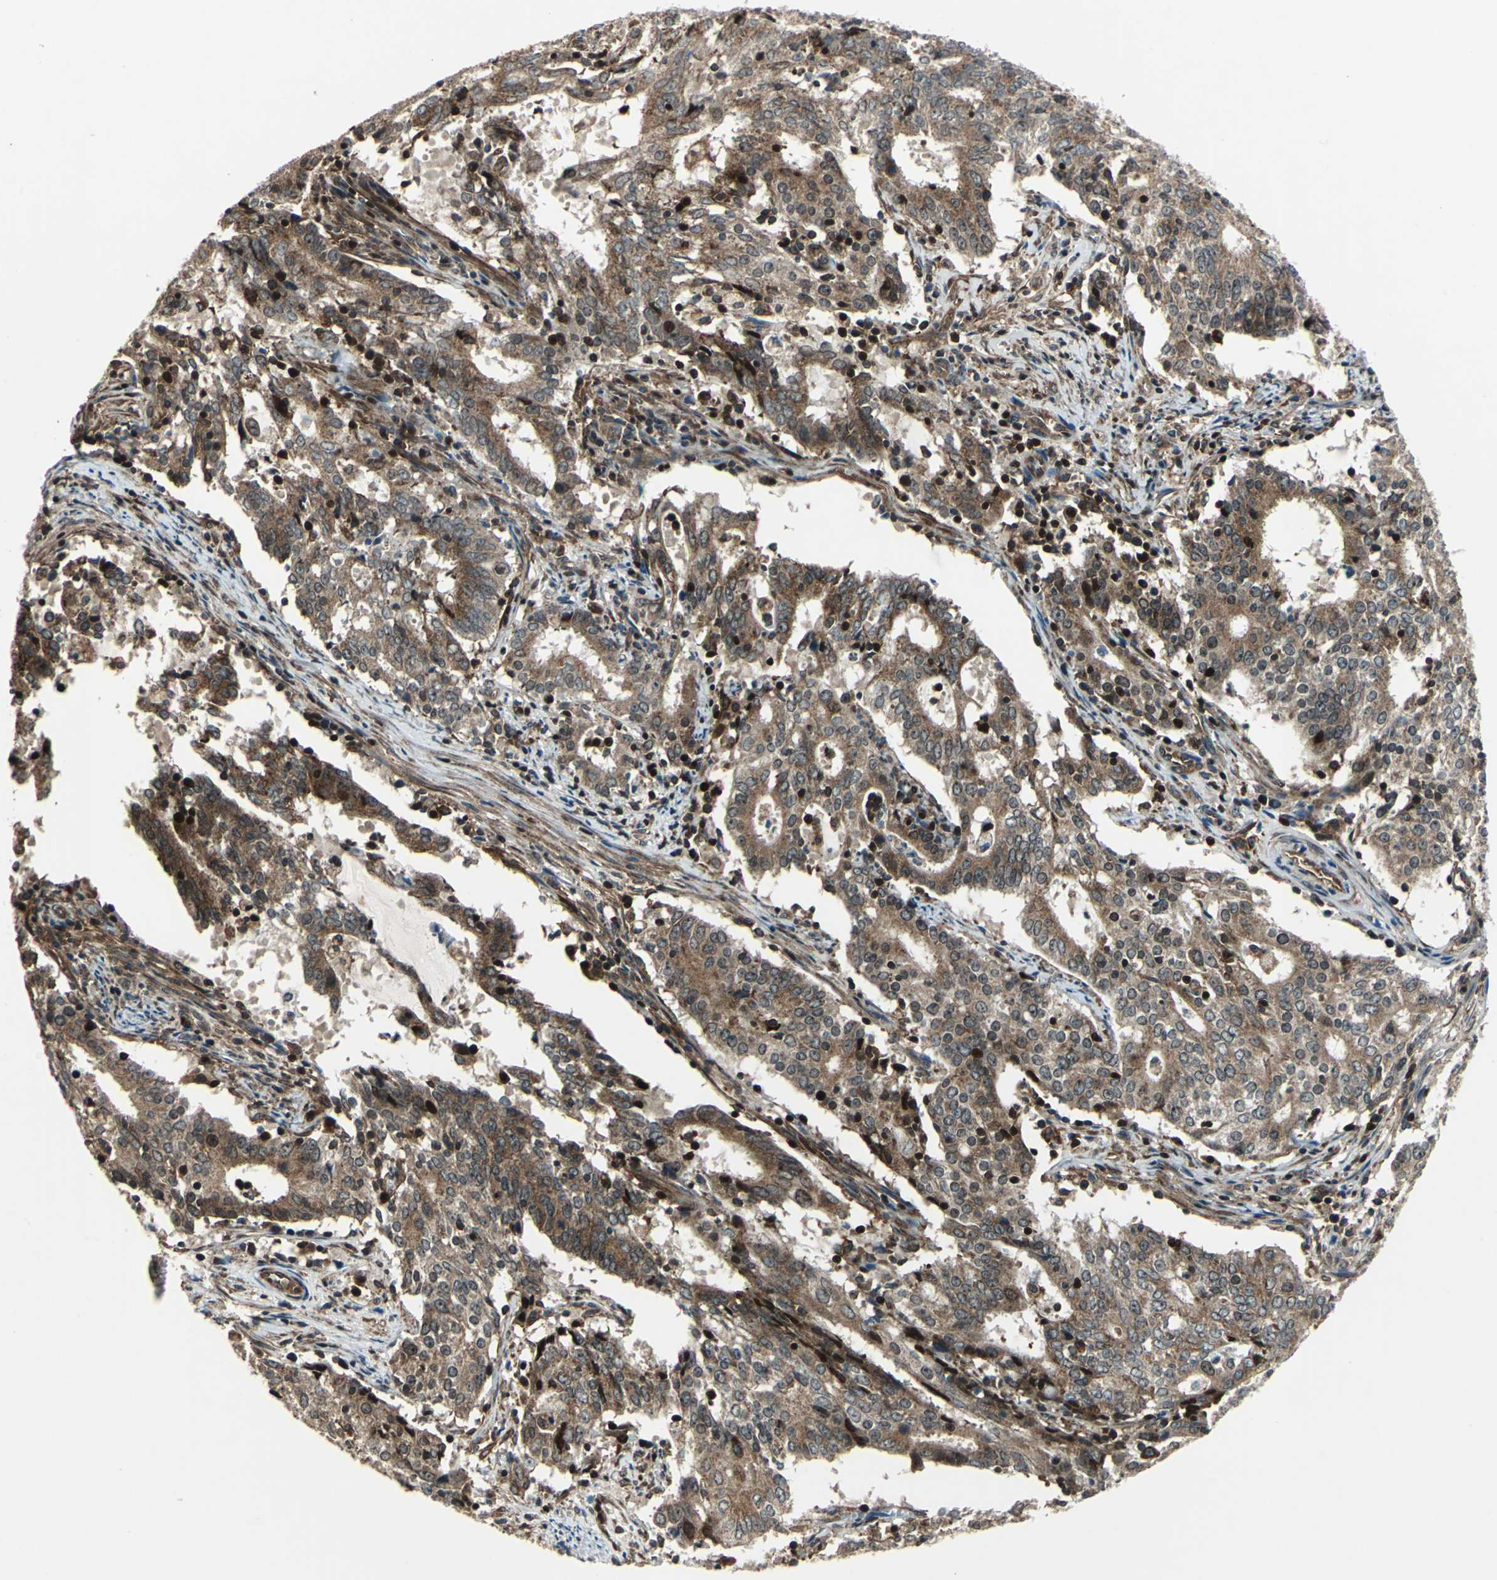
{"staining": {"intensity": "moderate", "quantity": ">75%", "location": "cytoplasmic/membranous"}, "tissue": "cervical cancer", "cell_type": "Tumor cells", "image_type": "cancer", "snomed": [{"axis": "morphology", "description": "Adenocarcinoma, NOS"}, {"axis": "topography", "description": "Cervix"}], "caption": "Tumor cells exhibit medium levels of moderate cytoplasmic/membranous positivity in about >75% of cells in human adenocarcinoma (cervical).", "gene": "AATF", "patient": {"sex": "female", "age": 44}}